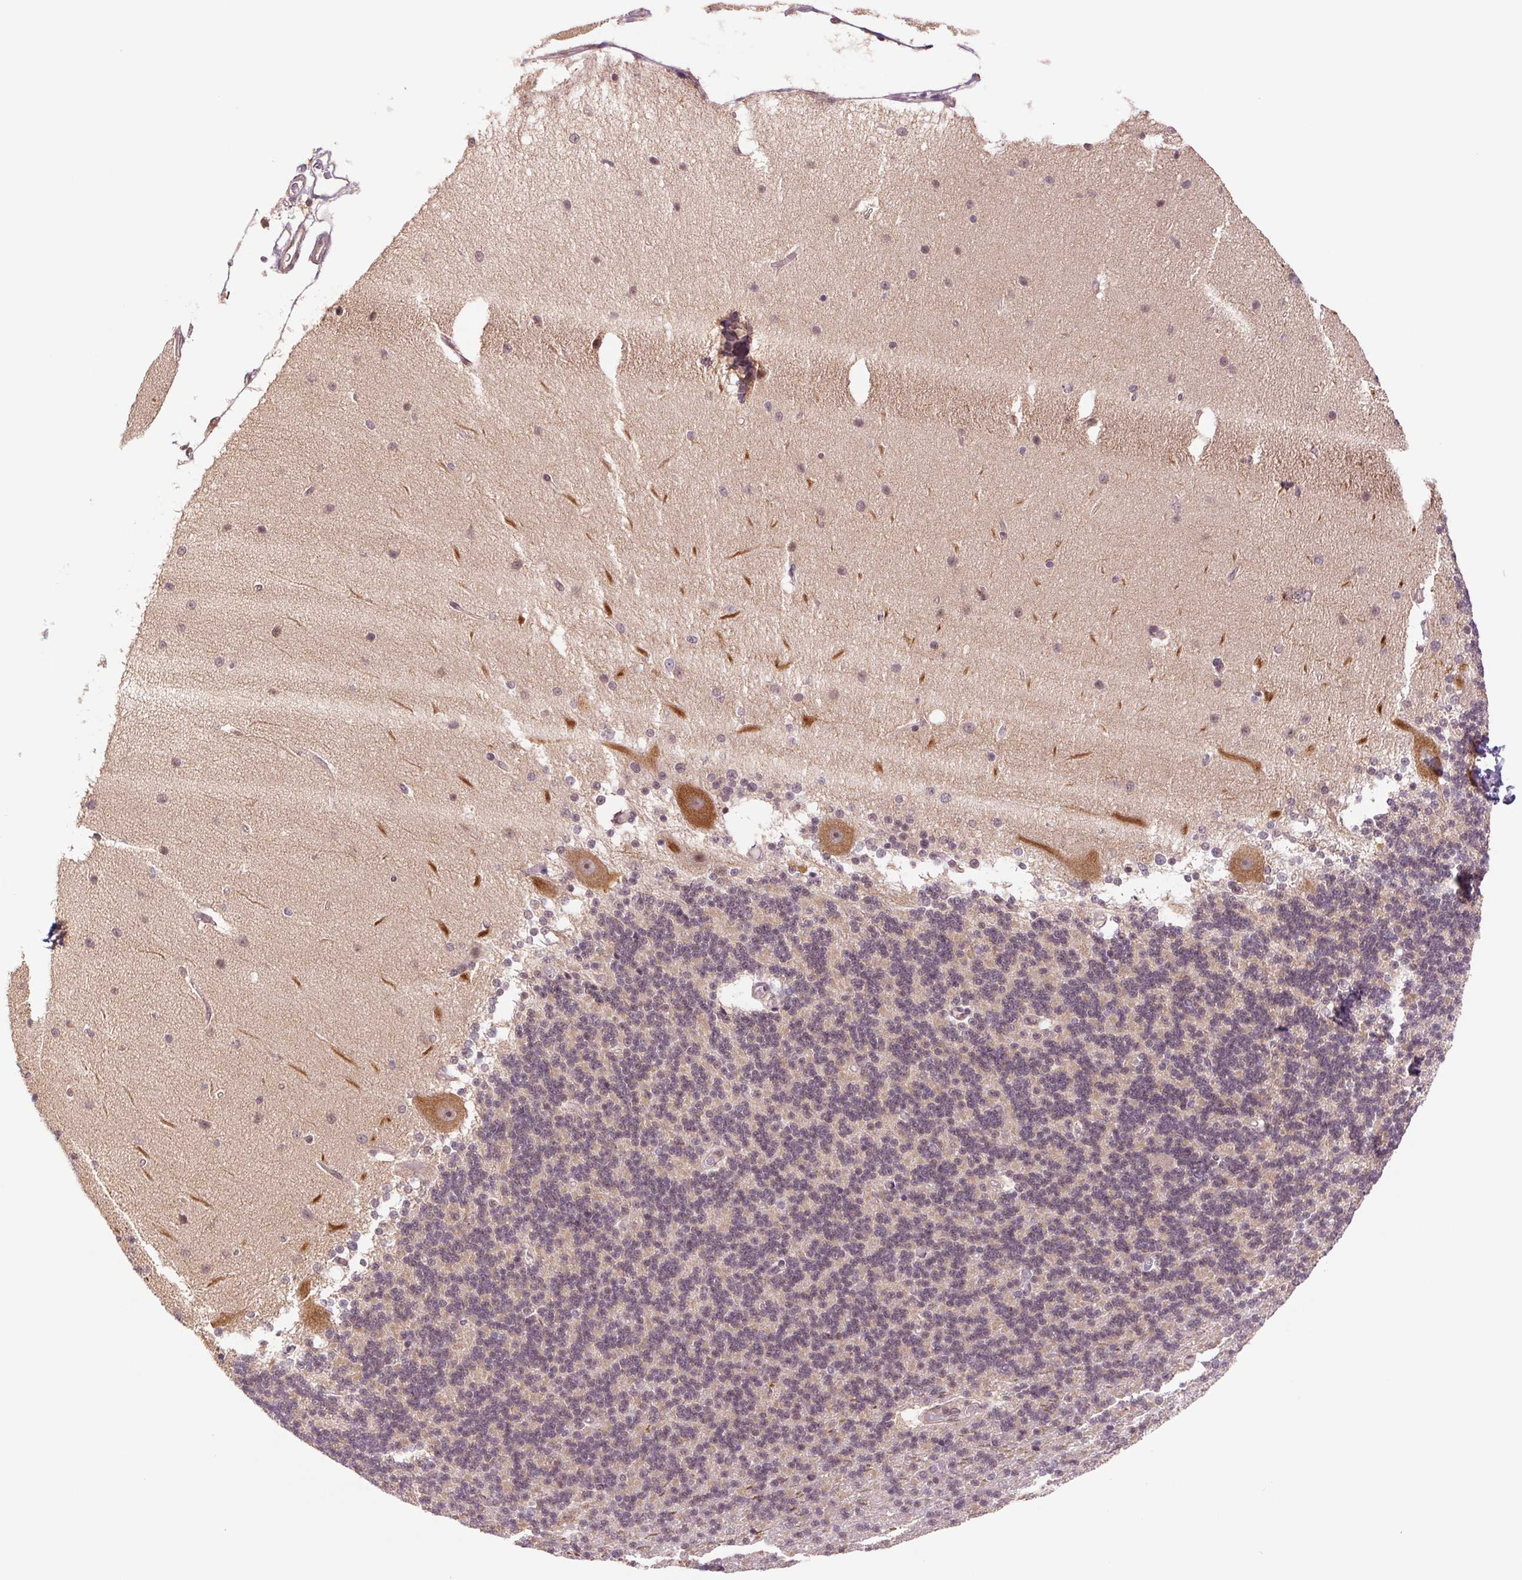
{"staining": {"intensity": "negative", "quantity": "none", "location": "none"}, "tissue": "cerebellum", "cell_type": "Cells in granular layer", "image_type": "normal", "snomed": [{"axis": "morphology", "description": "Normal tissue, NOS"}, {"axis": "topography", "description": "Cerebellum"}], "caption": "Cerebellum was stained to show a protein in brown. There is no significant positivity in cells in granular layer. The staining is performed using DAB (3,3'-diaminobenzidine) brown chromogen with nuclei counter-stained in using hematoxylin.", "gene": "CWC25", "patient": {"sex": "female", "age": 54}}